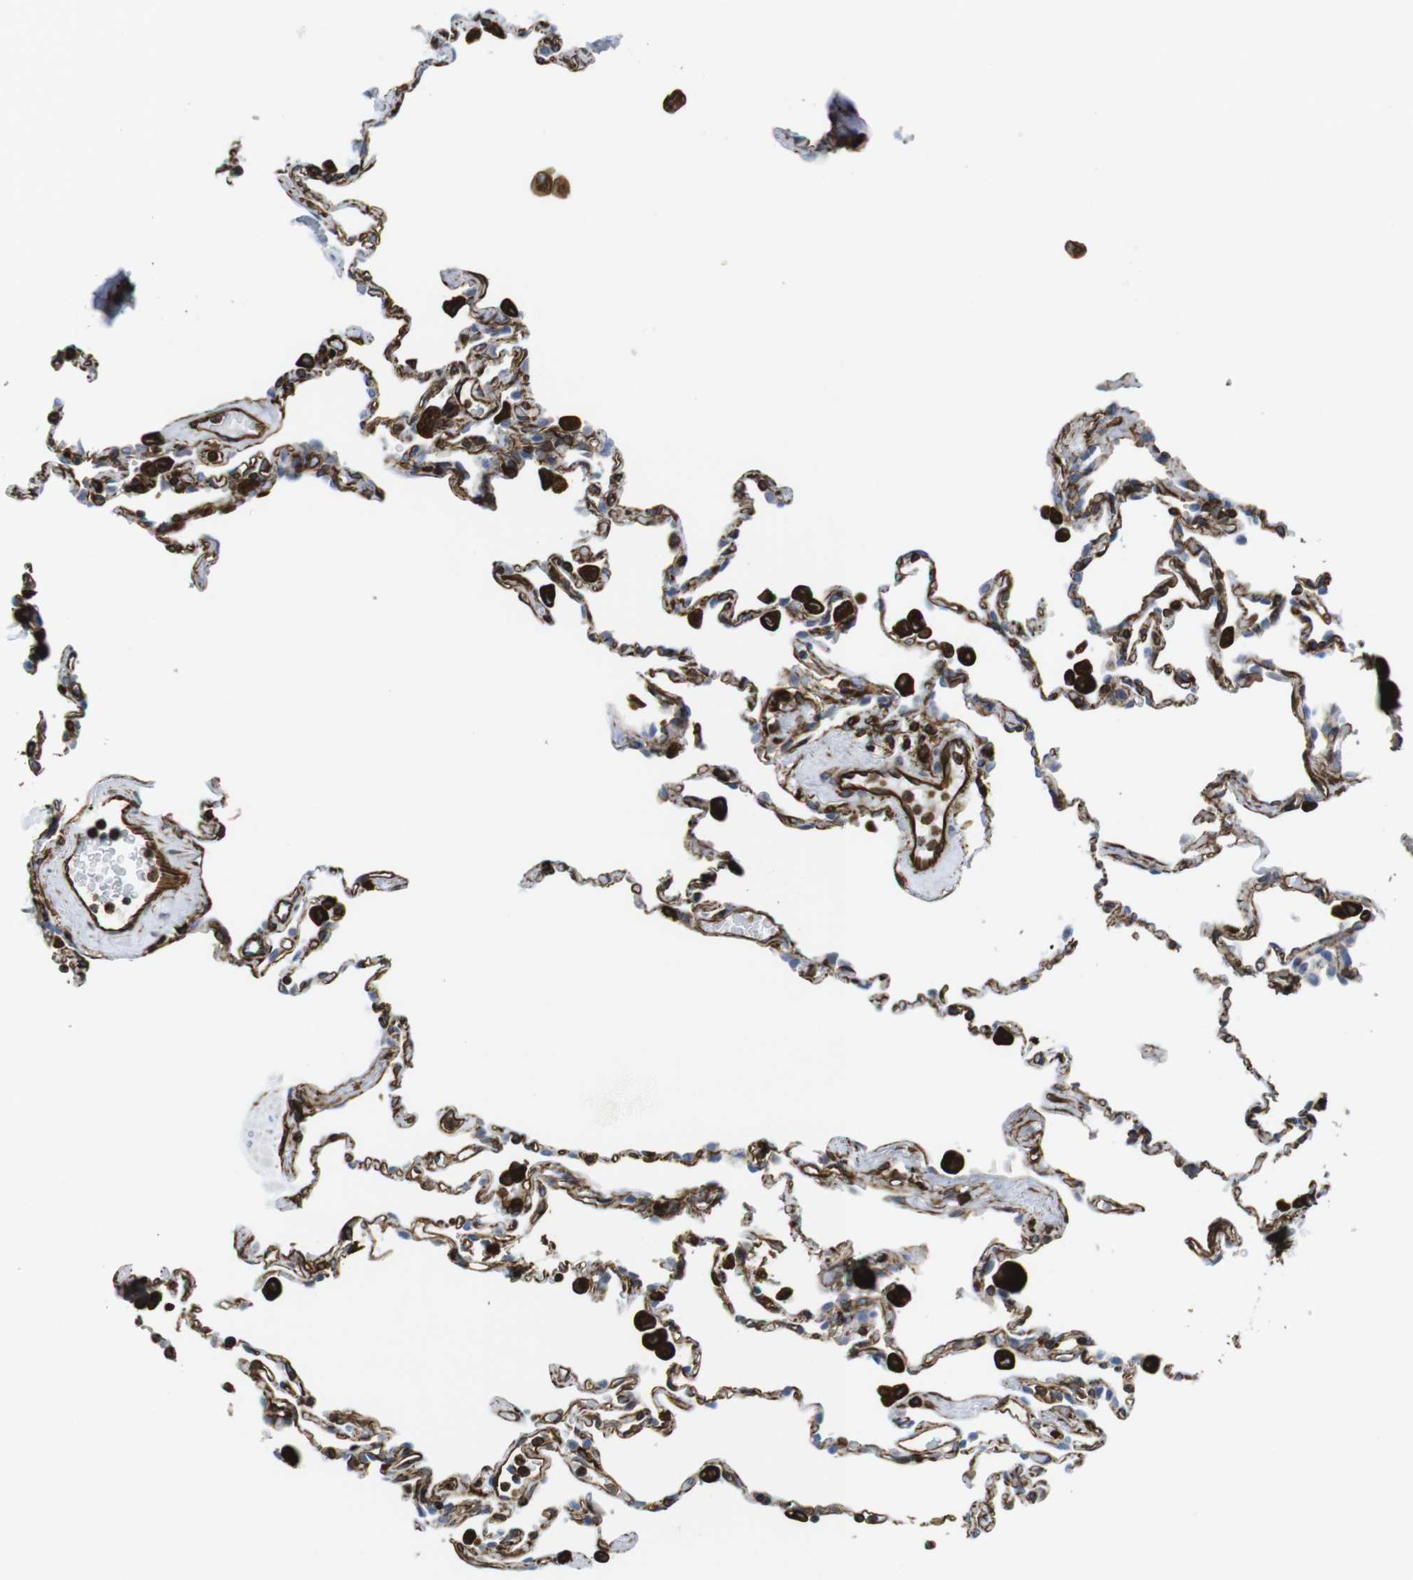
{"staining": {"intensity": "negative", "quantity": "none", "location": "none"}, "tissue": "lung", "cell_type": "Alveolar cells", "image_type": "normal", "snomed": [{"axis": "morphology", "description": "Normal tissue, NOS"}, {"axis": "topography", "description": "Lung"}], "caption": "The photomicrograph exhibits no staining of alveolar cells in unremarkable lung.", "gene": "RALGPS1", "patient": {"sex": "male", "age": 59}}